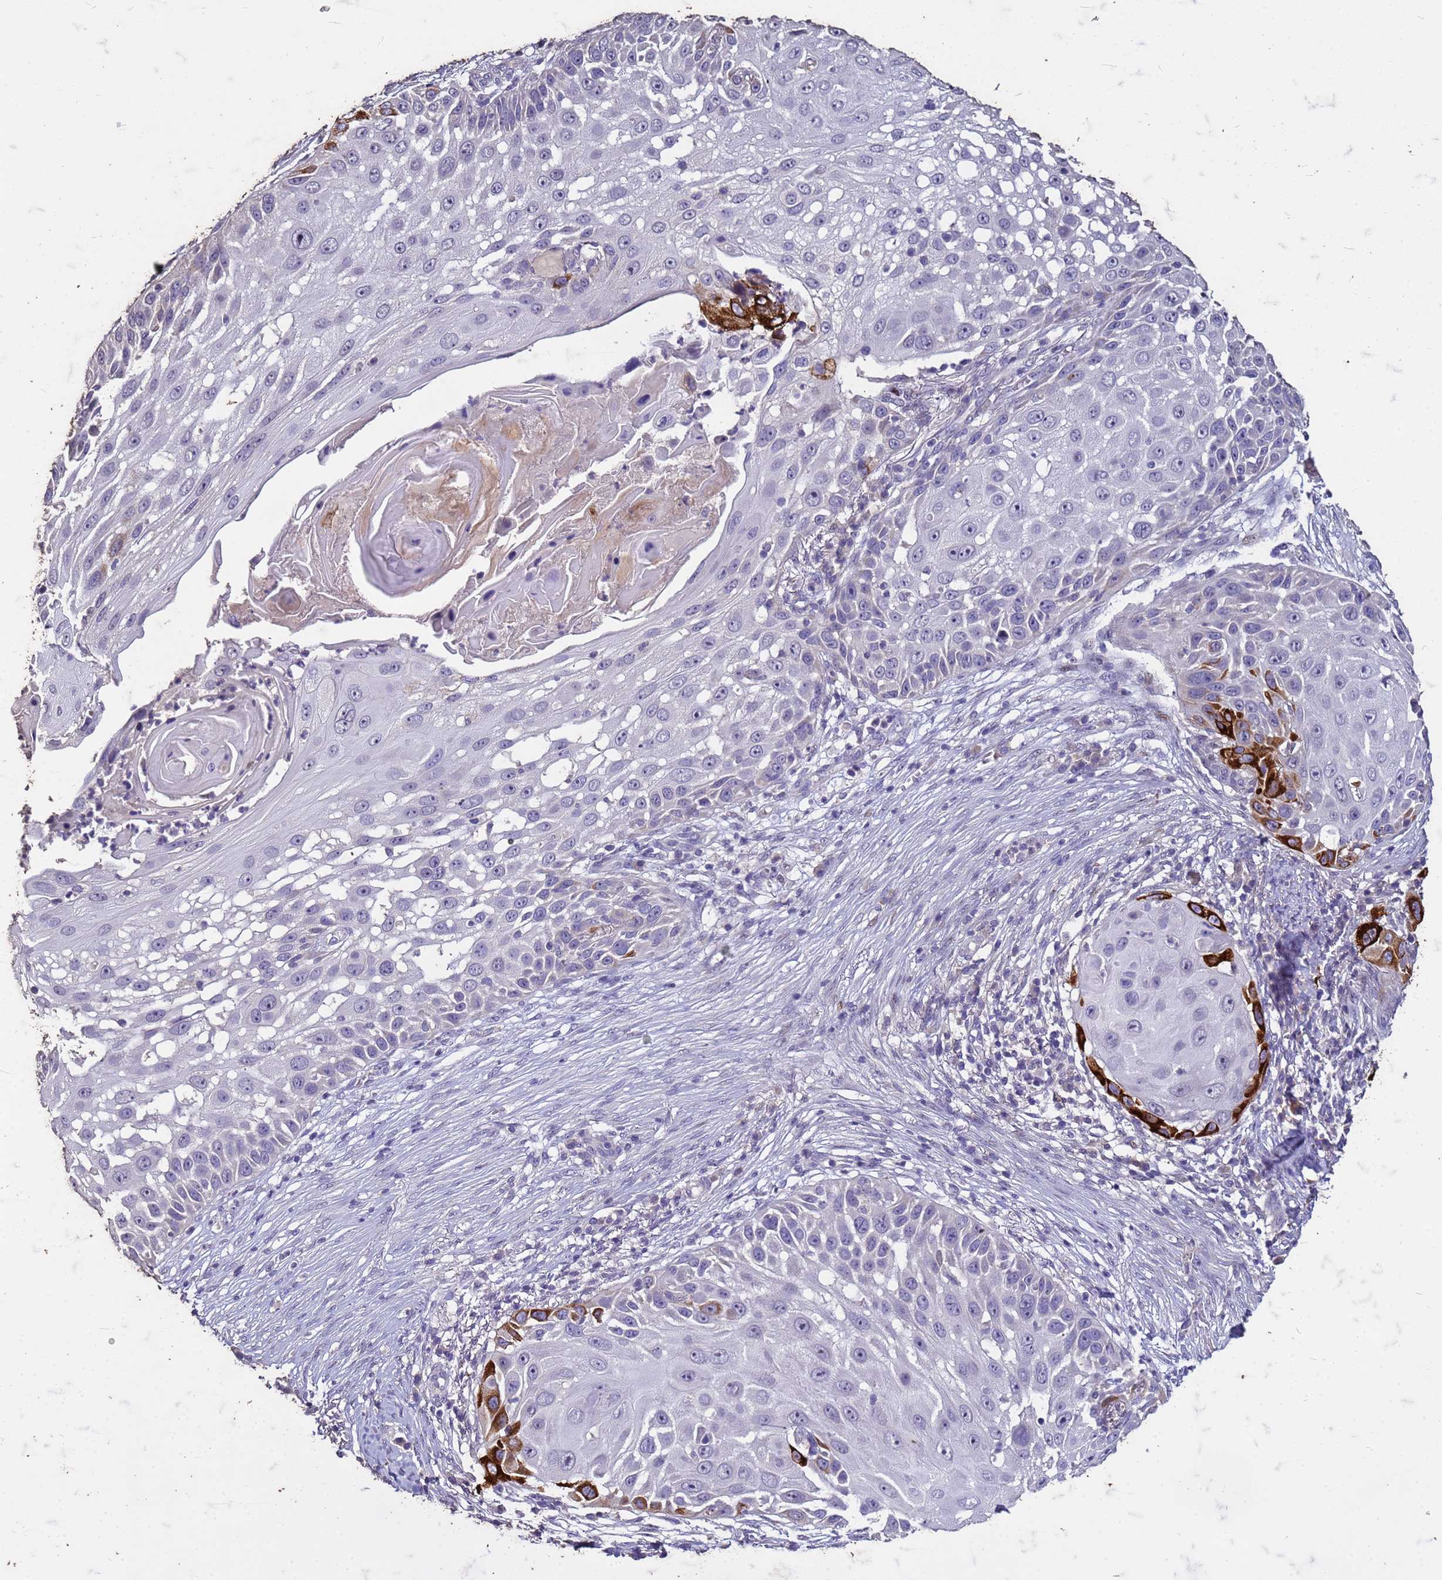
{"staining": {"intensity": "strong", "quantity": "<25%", "location": "cytoplasmic/membranous"}, "tissue": "skin cancer", "cell_type": "Tumor cells", "image_type": "cancer", "snomed": [{"axis": "morphology", "description": "Squamous cell carcinoma, NOS"}, {"axis": "topography", "description": "Skin"}], "caption": "An immunohistochemistry histopathology image of tumor tissue is shown. Protein staining in brown highlights strong cytoplasmic/membranous positivity in skin cancer within tumor cells. (DAB (3,3'-diaminobenzidine) = brown stain, brightfield microscopy at high magnification).", "gene": "FAM184B", "patient": {"sex": "female", "age": 44}}